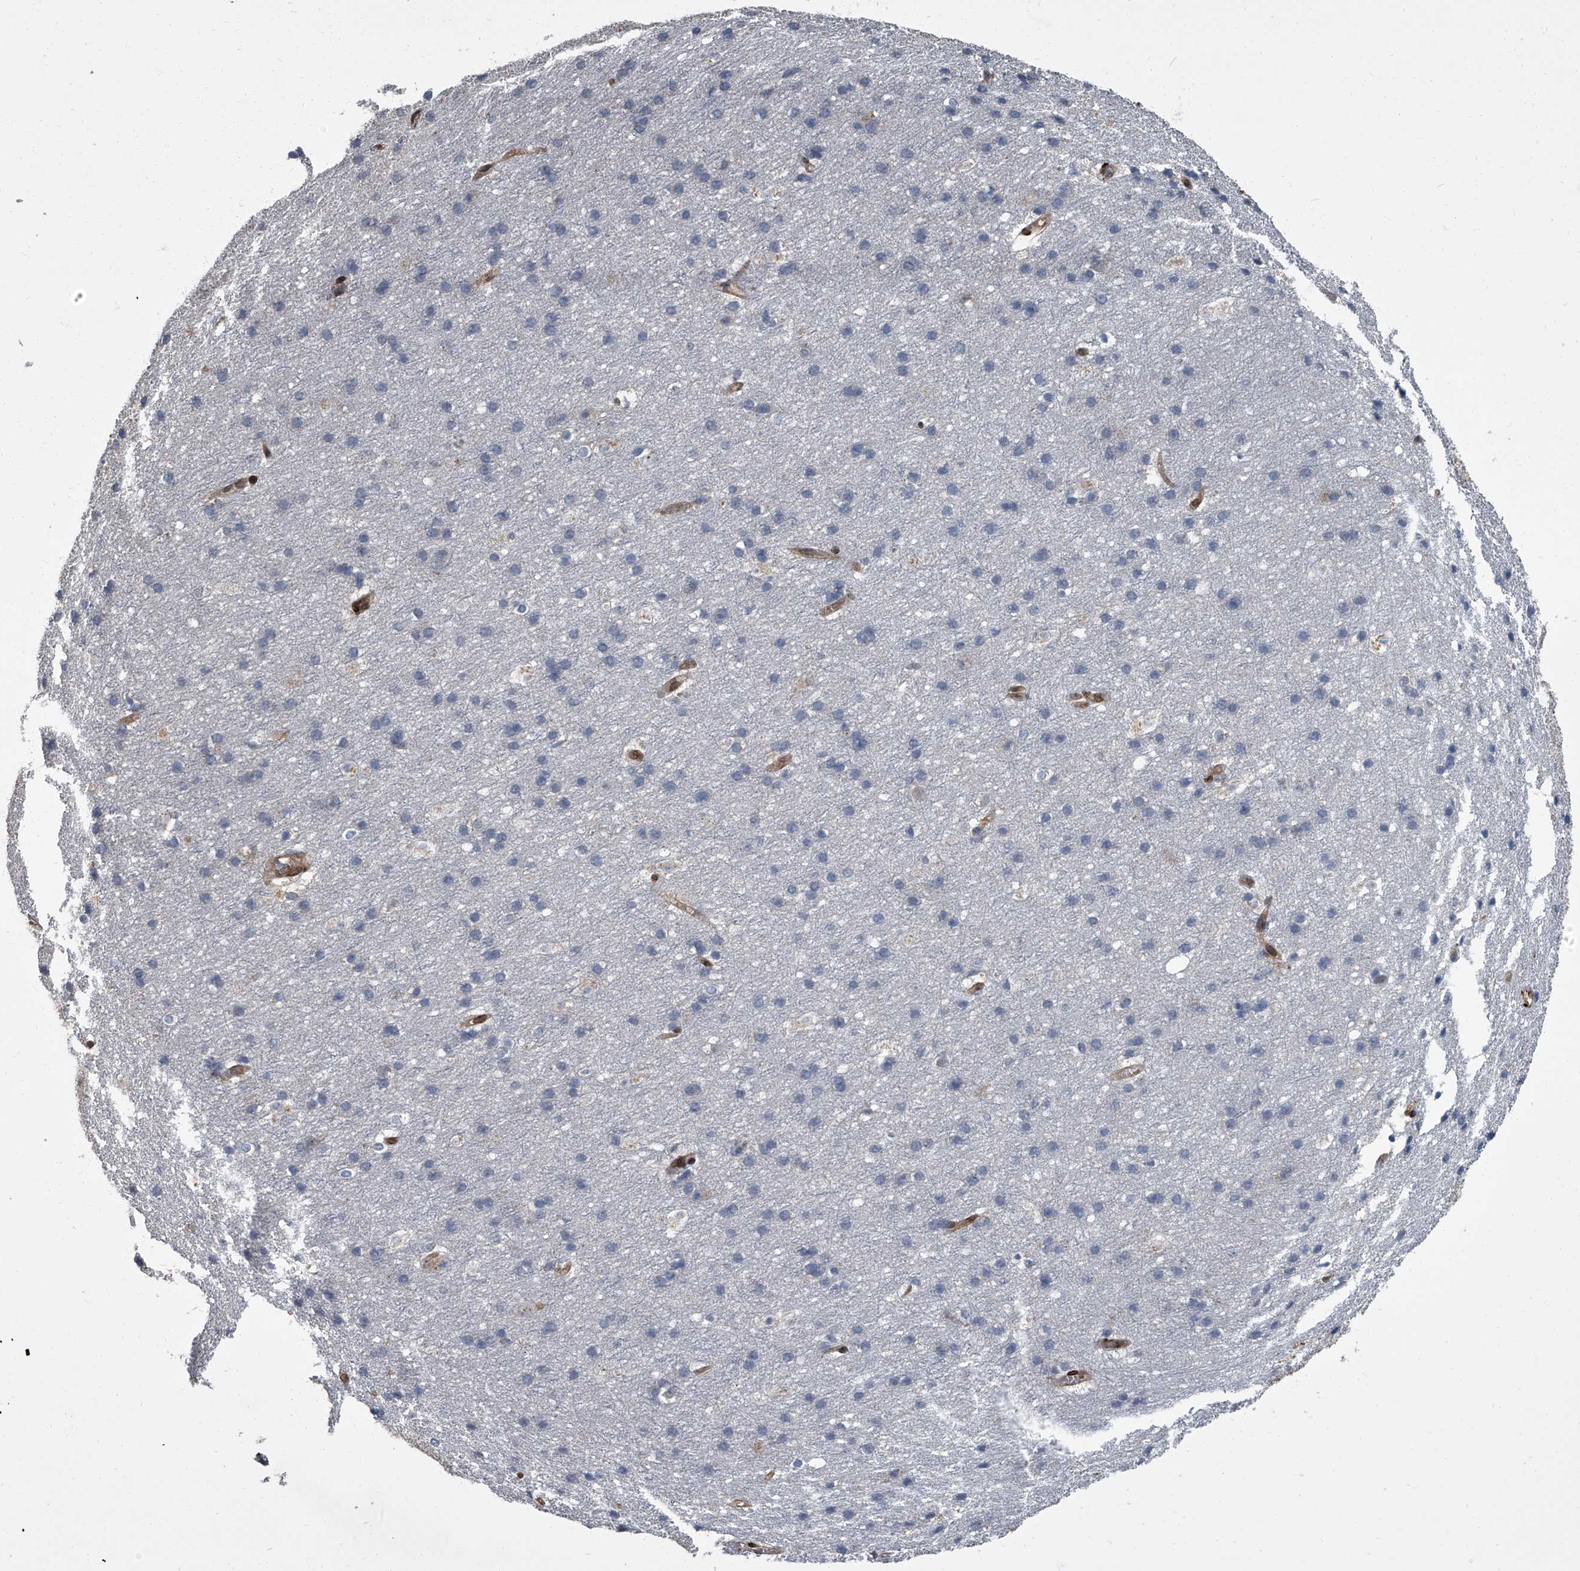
{"staining": {"intensity": "moderate", "quantity": ">75%", "location": "cytoplasmic/membranous,nuclear"}, "tissue": "cerebral cortex", "cell_type": "Endothelial cells", "image_type": "normal", "snomed": [{"axis": "morphology", "description": "Normal tissue, NOS"}, {"axis": "topography", "description": "Cerebral cortex"}], "caption": "IHC histopathology image of benign cerebral cortex: cerebral cortex stained using IHC reveals medium levels of moderate protein expression localized specifically in the cytoplasmic/membranous,nuclear of endothelial cells, appearing as a cytoplasmic/membranous,nuclear brown color.", "gene": "LRRC8C", "patient": {"sex": "male", "age": 54}}